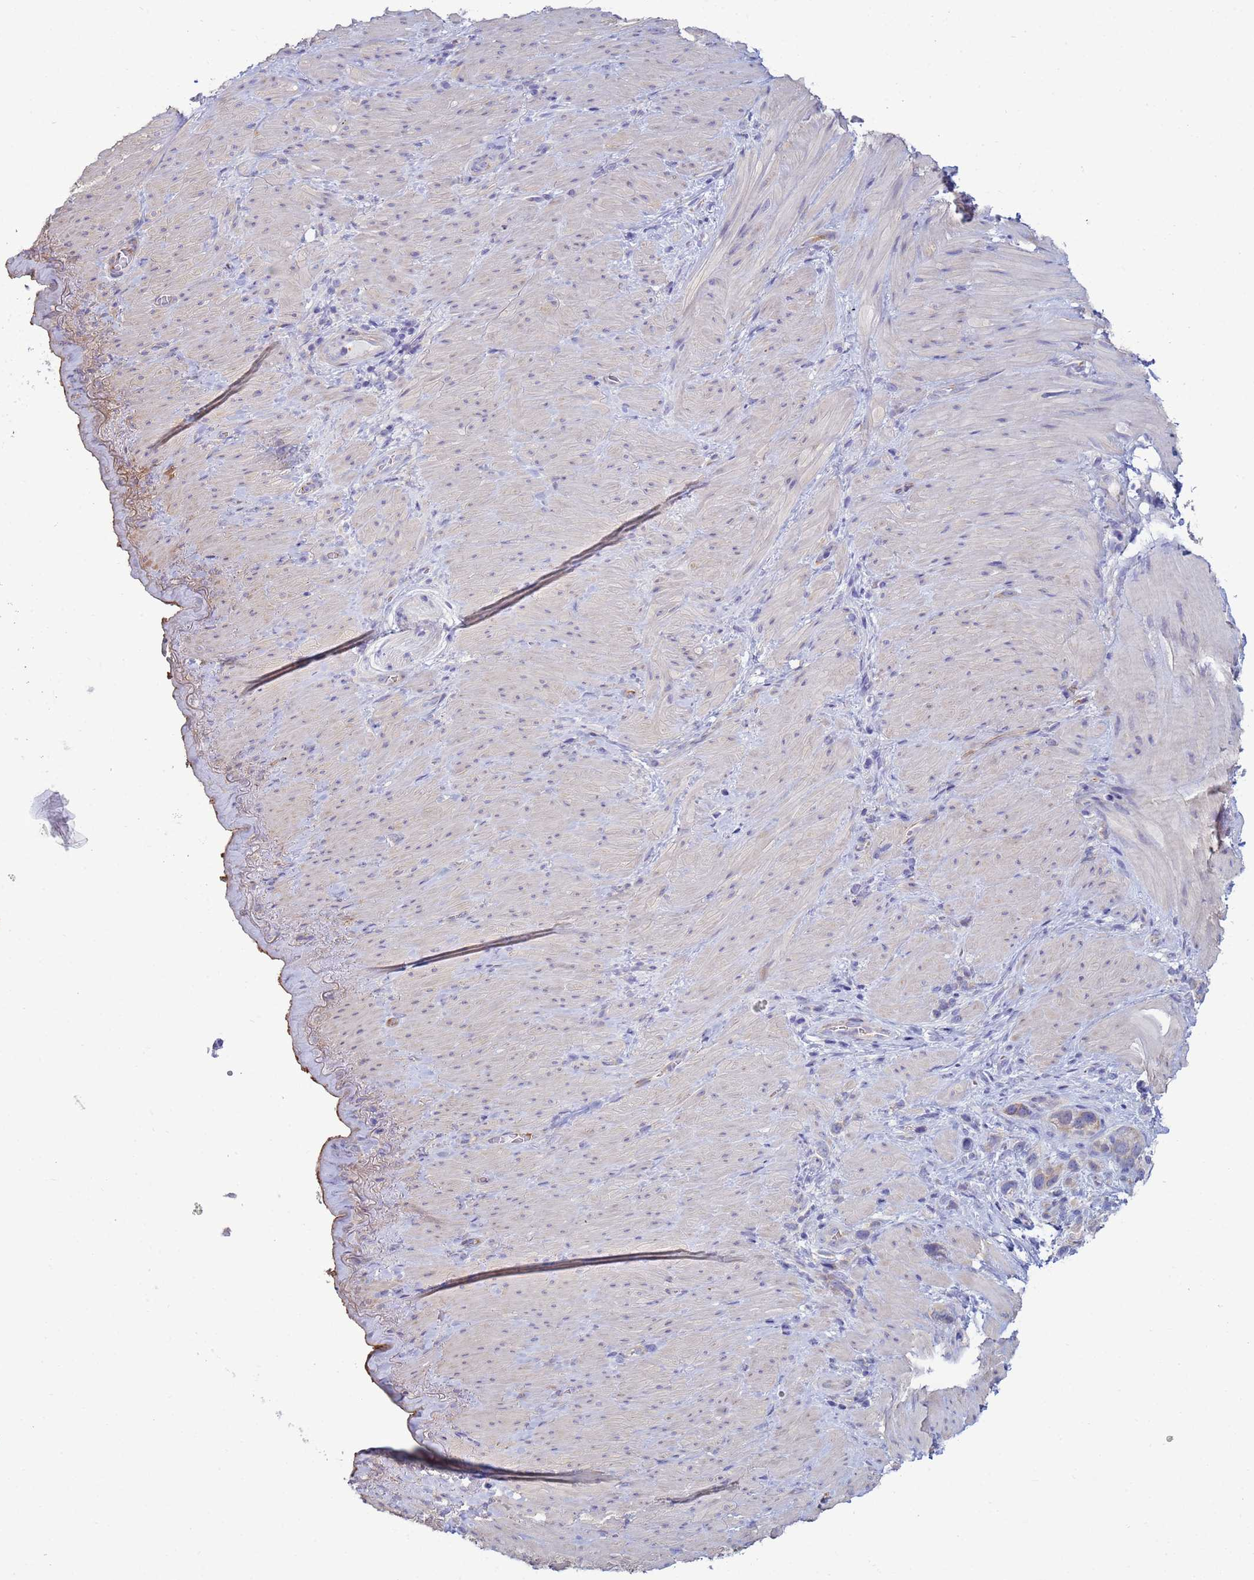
{"staining": {"intensity": "weak", "quantity": "<25%", "location": "cytoplasmic/membranous"}, "tissue": "stomach cancer", "cell_type": "Tumor cells", "image_type": "cancer", "snomed": [{"axis": "morphology", "description": "Adenocarcinoma, NOS"}, {"axis": "topography", "description": "Stomach"}], "caption": "IHC of stomach cancer exhibits no positivity in tumor cells.", "gene": "TRPC6", "patient": {"sex": "female", "age": 65}}